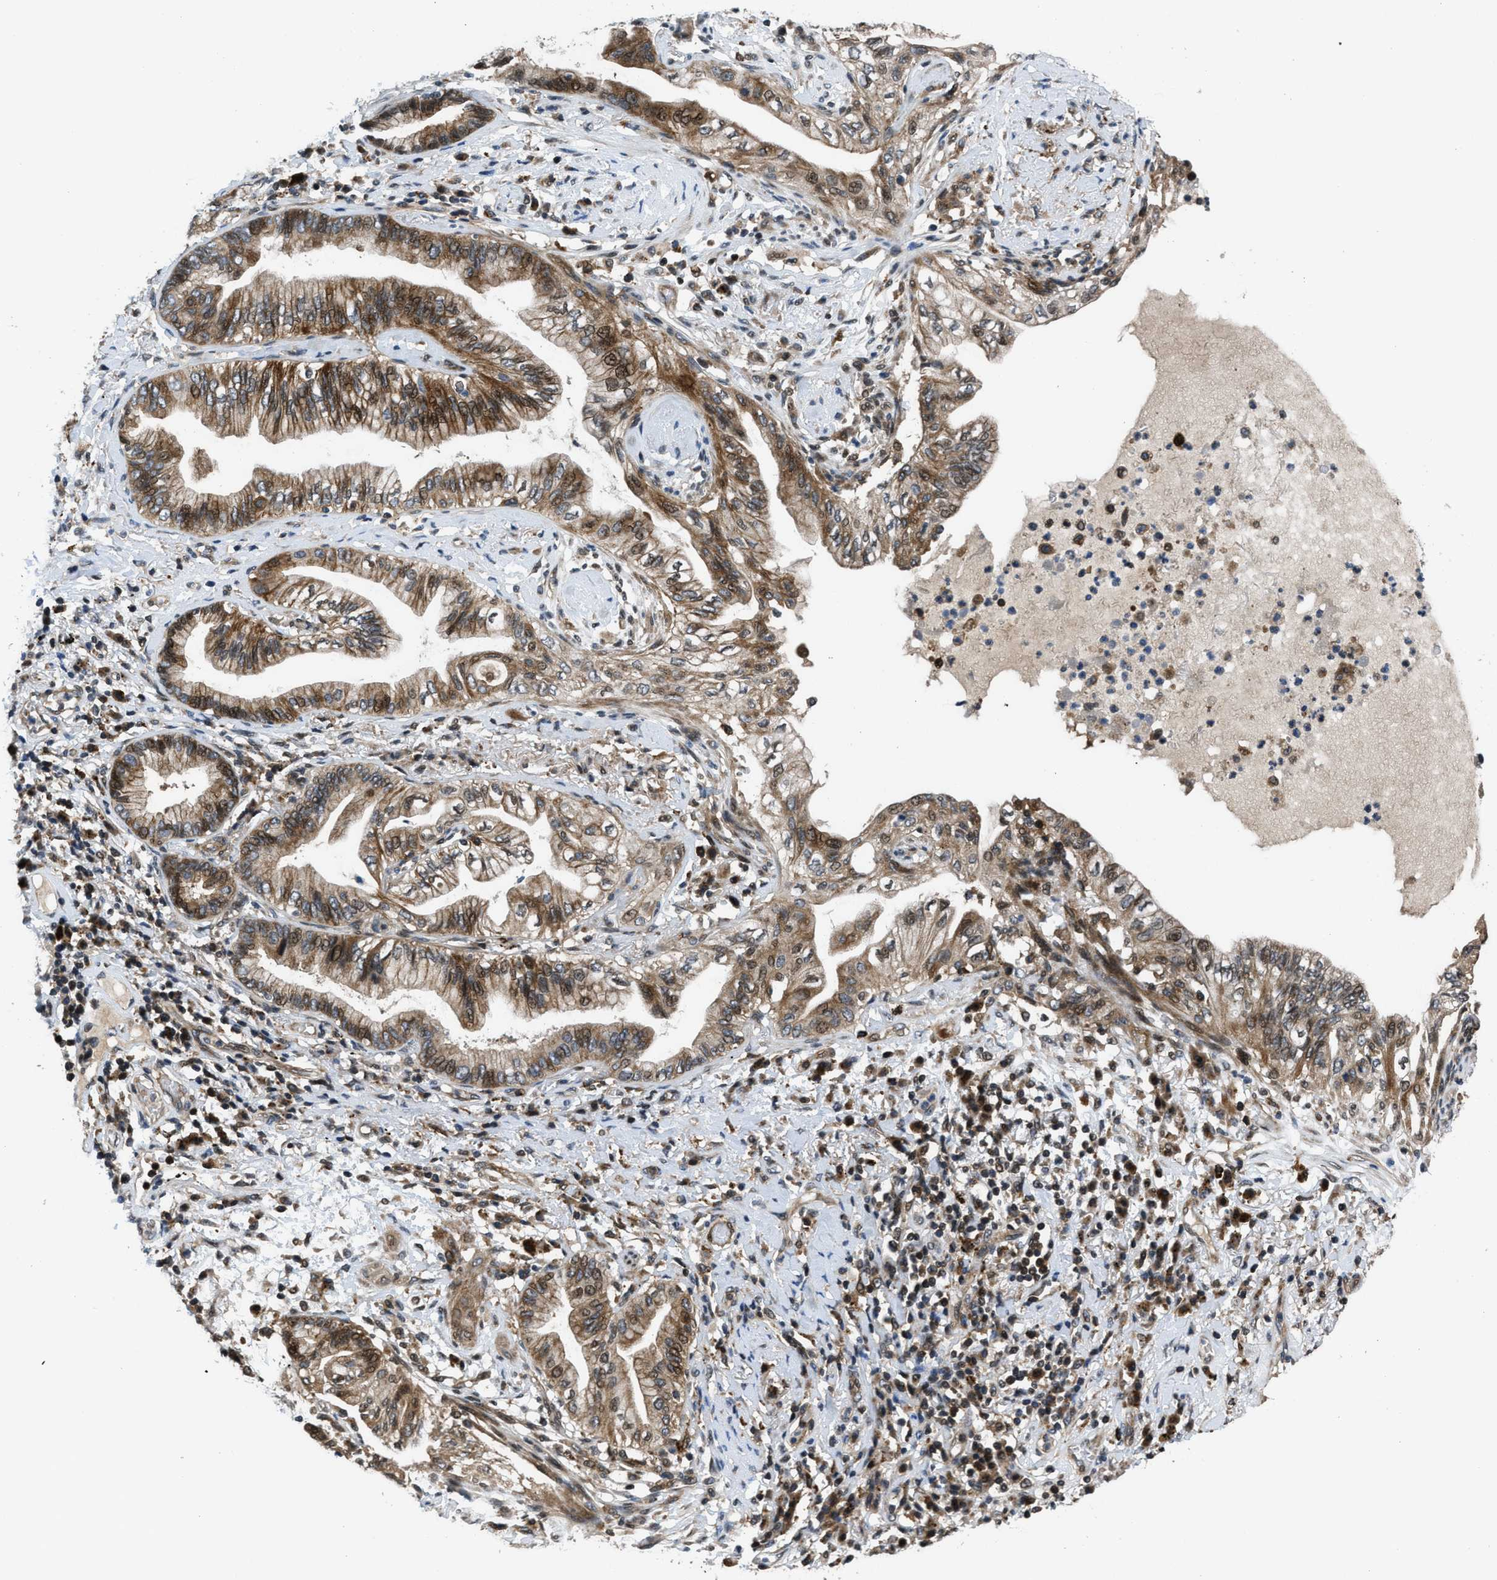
{"staining": {"intensity": "moderate", "quantity": ">75%", "location": "cytoplasmic/membranous,nuclear"}, "tissue": "lung cancer", "cell_type": "Tumor cells", "image_type": "cancer", "snomed": [{"axis": "morphology", "description": "Normal tissue, NOS"}, {"axis": "morphology", "description": "Adenocarcinoma, NOS"}, {"axis": "topography", "description": "Bronchus"}, {"axis": "topography", "description": "Lung"}], "caption": "Human lung cancer stained with a protein marker displays moderate staining in tumor cells.", "gene": "CTBS", "patient": {"sex": "female", "age": 70}}